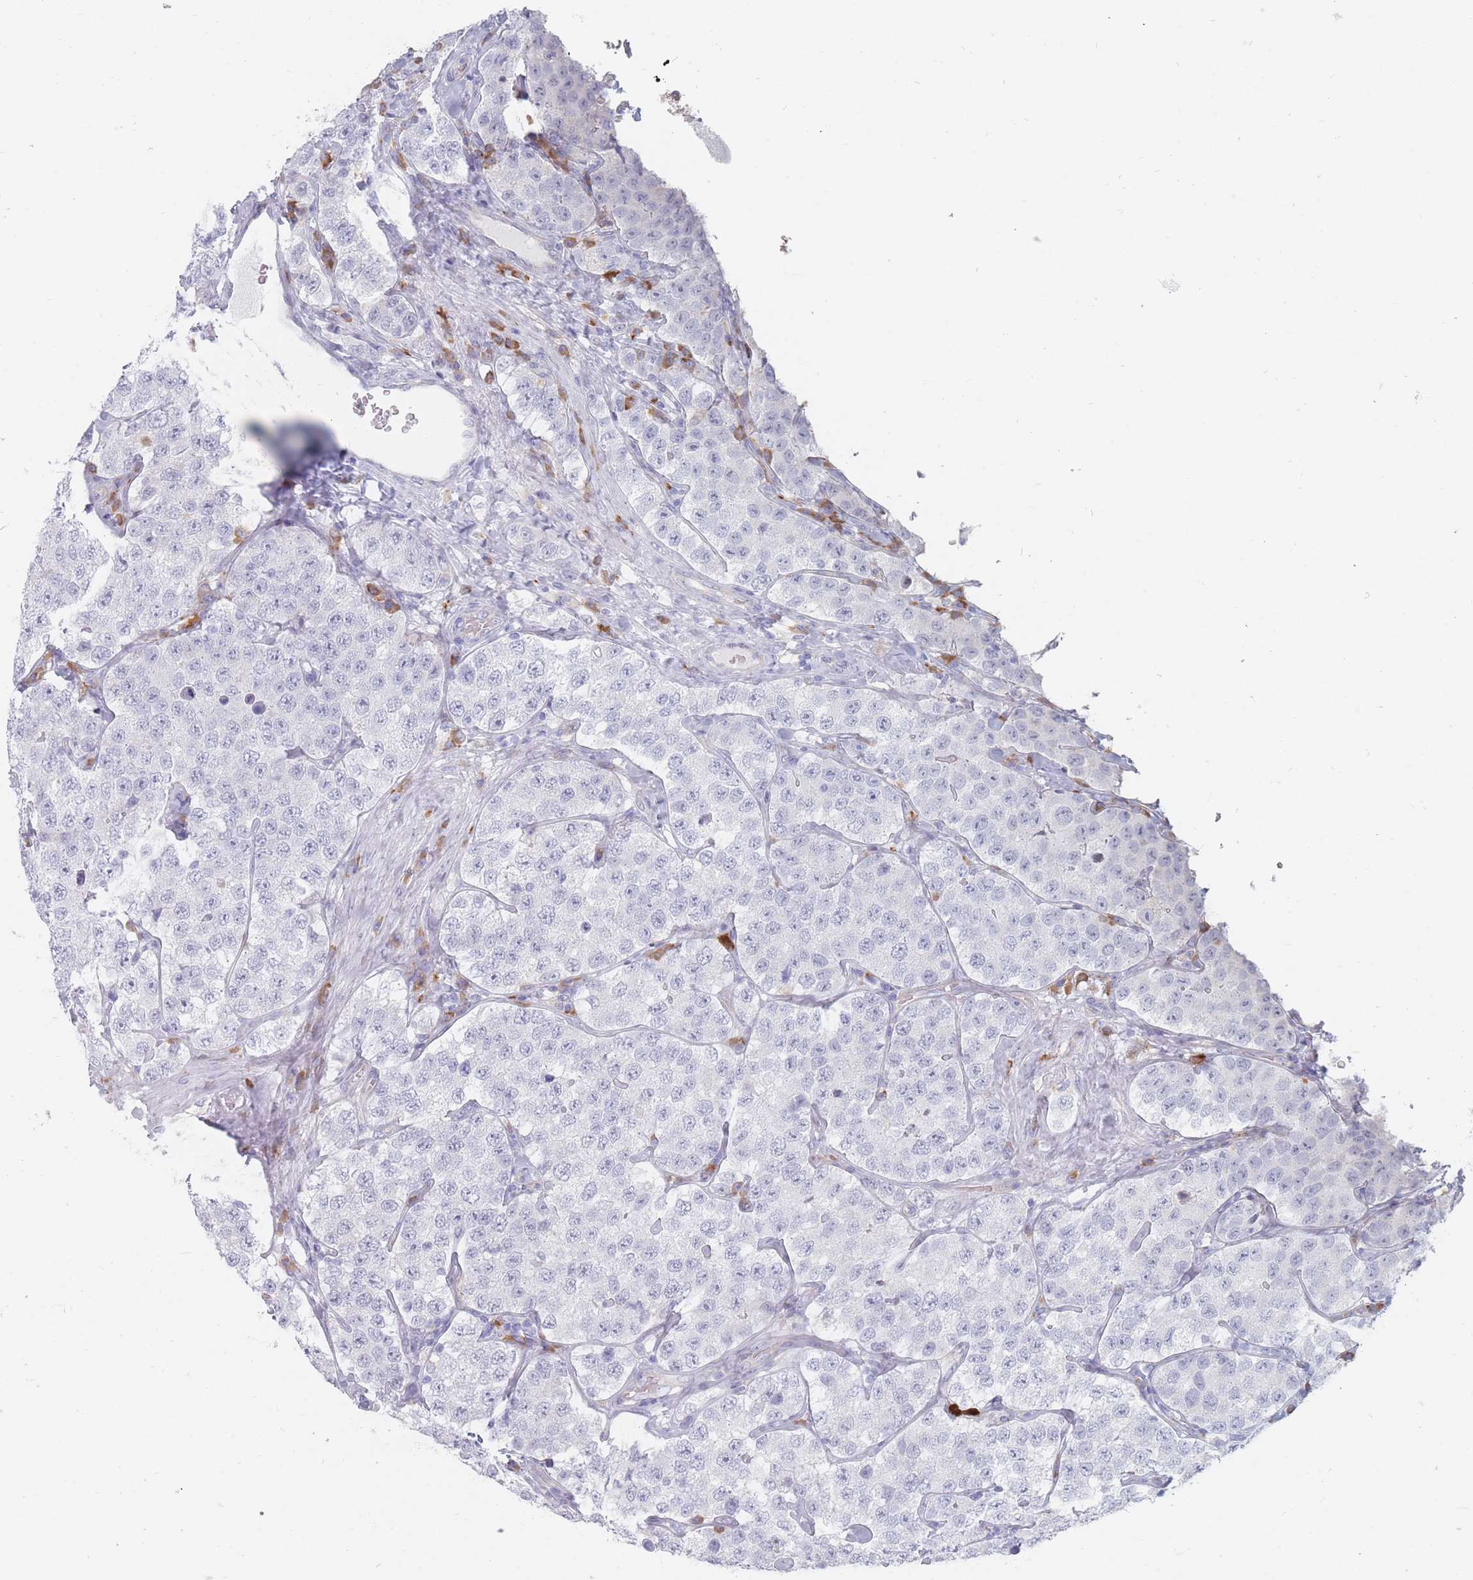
{"staining": {"intensity": "negative", "quantity": "none", "location": "none"}, "tissue": "testis cancer", "cell_type": "Tumor cells", "image_type": "cancer", "snomed": [{"axis": "morphology", "description": "Seminoma, NOS"}, {"axis": "topography", "description": "Testis"}], "caption": "A micrograph of human testis cancer (seminoma) is negative for staining in tumor cells. Brightfield microscopy of immunohistochemistry stained with DAB (brown) and hematoxylin (blue), captured at high magnification.", "gene": "ERBIN", "patient": {"sex": "male", "age": 34}}